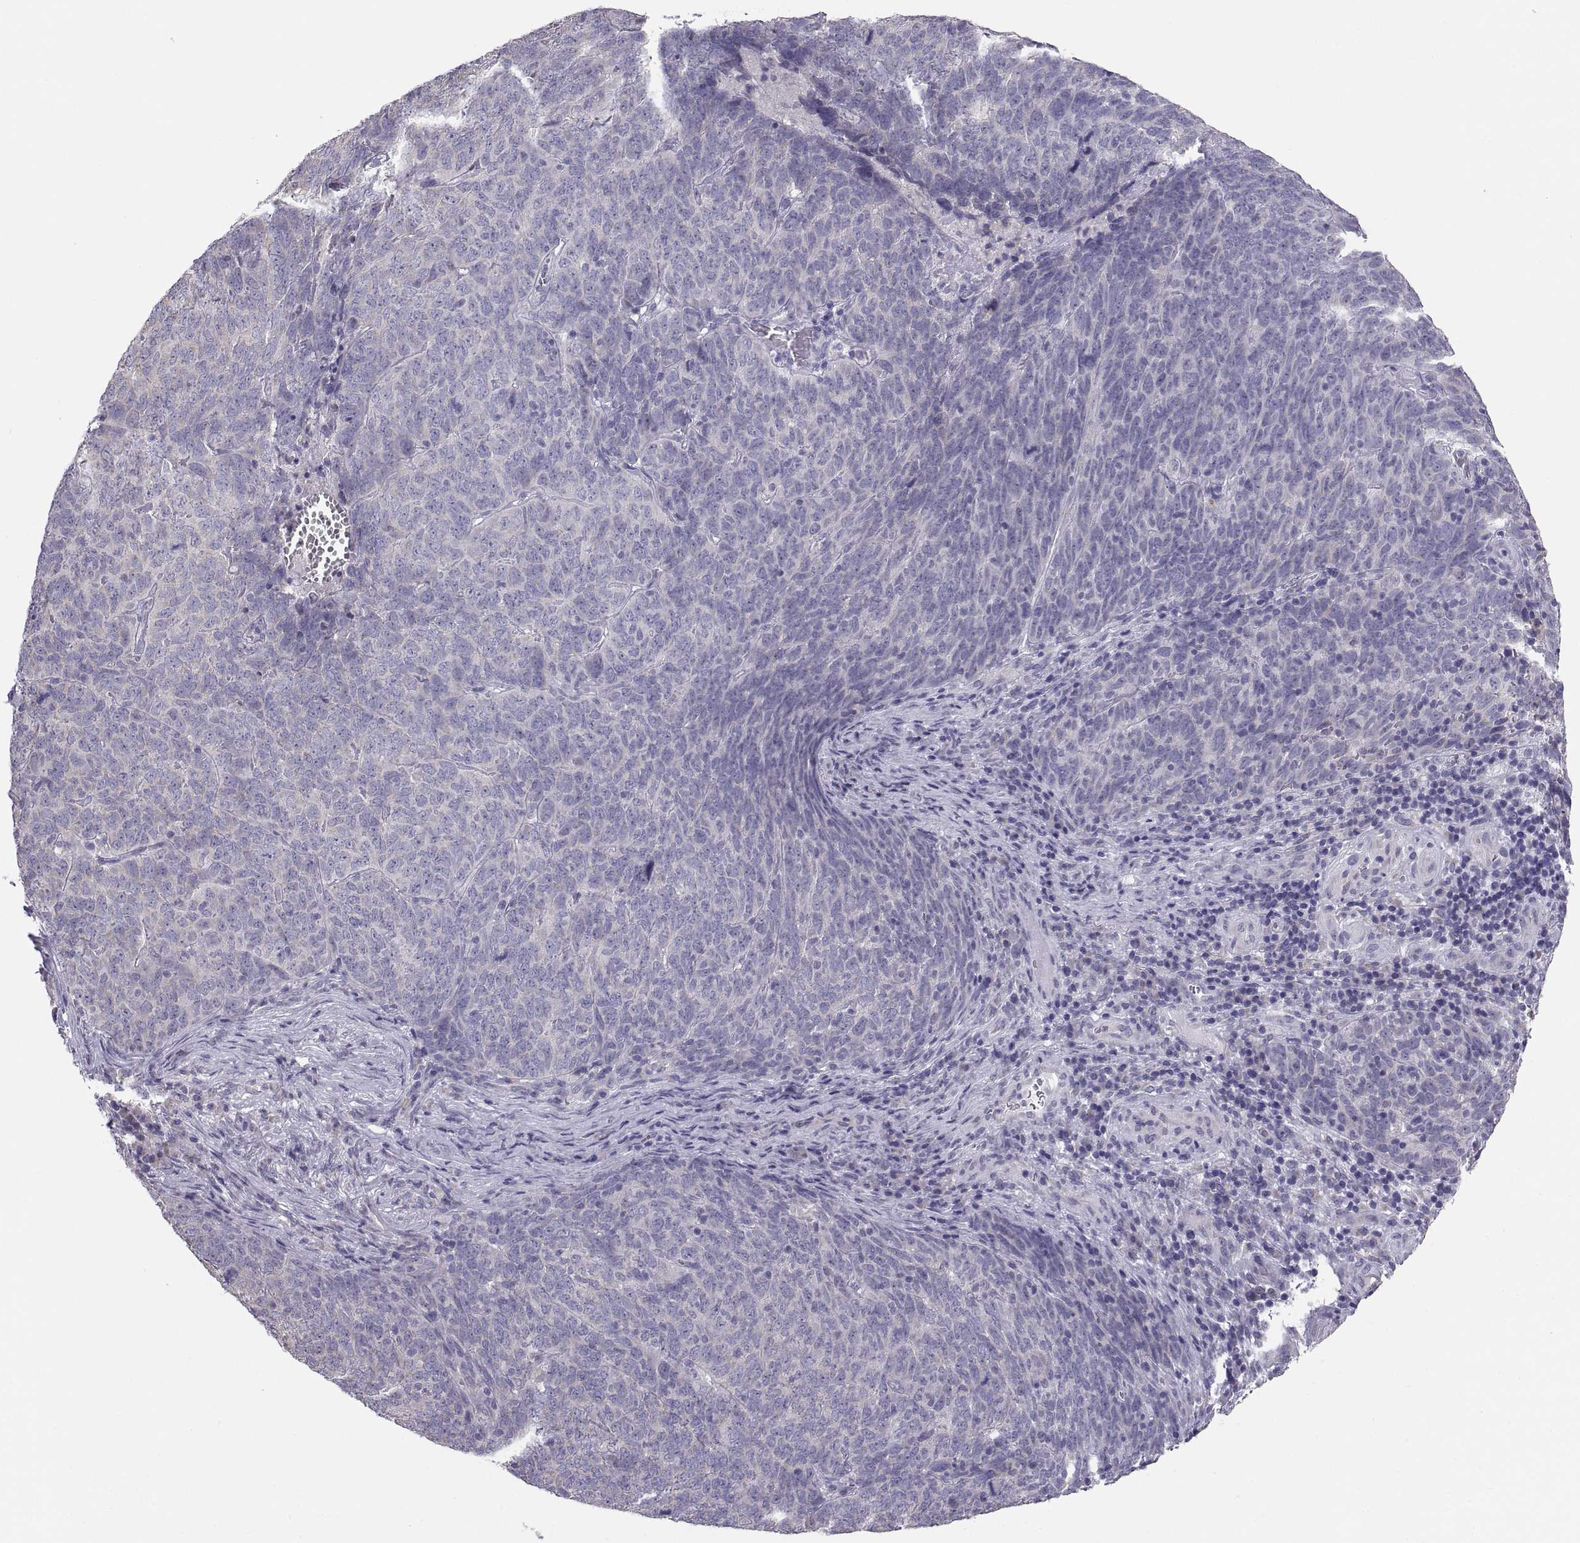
{"staining": {"intensity": "negative", "quantity": "none", "location": "none"}, "tissue": "skin cancer", "cell_type": "Tumor cells", "image_type": "cancer", "snomed": [{"axis": "morphology", "description": "Squamous cell carcinoma, NOS"}, {"axis": "topography", "description": "Skin"}, {"axis": "topography", "description": "Anal"}], "caption": "High power microscopy image of an immunohistochemistry (IHC) micrograph of skin squamous cell carcinoma, revealing no significant positivity in tumor cells. The staining was performed using DAB (3,3'-diaminobenzidine) to visualize the protein expression in brown, while the nuclei were stained in blue with hematoxylin (Magnification: 20x).", "gene": "TNNC1", "patient": {"sex": "female", "age": 51}}